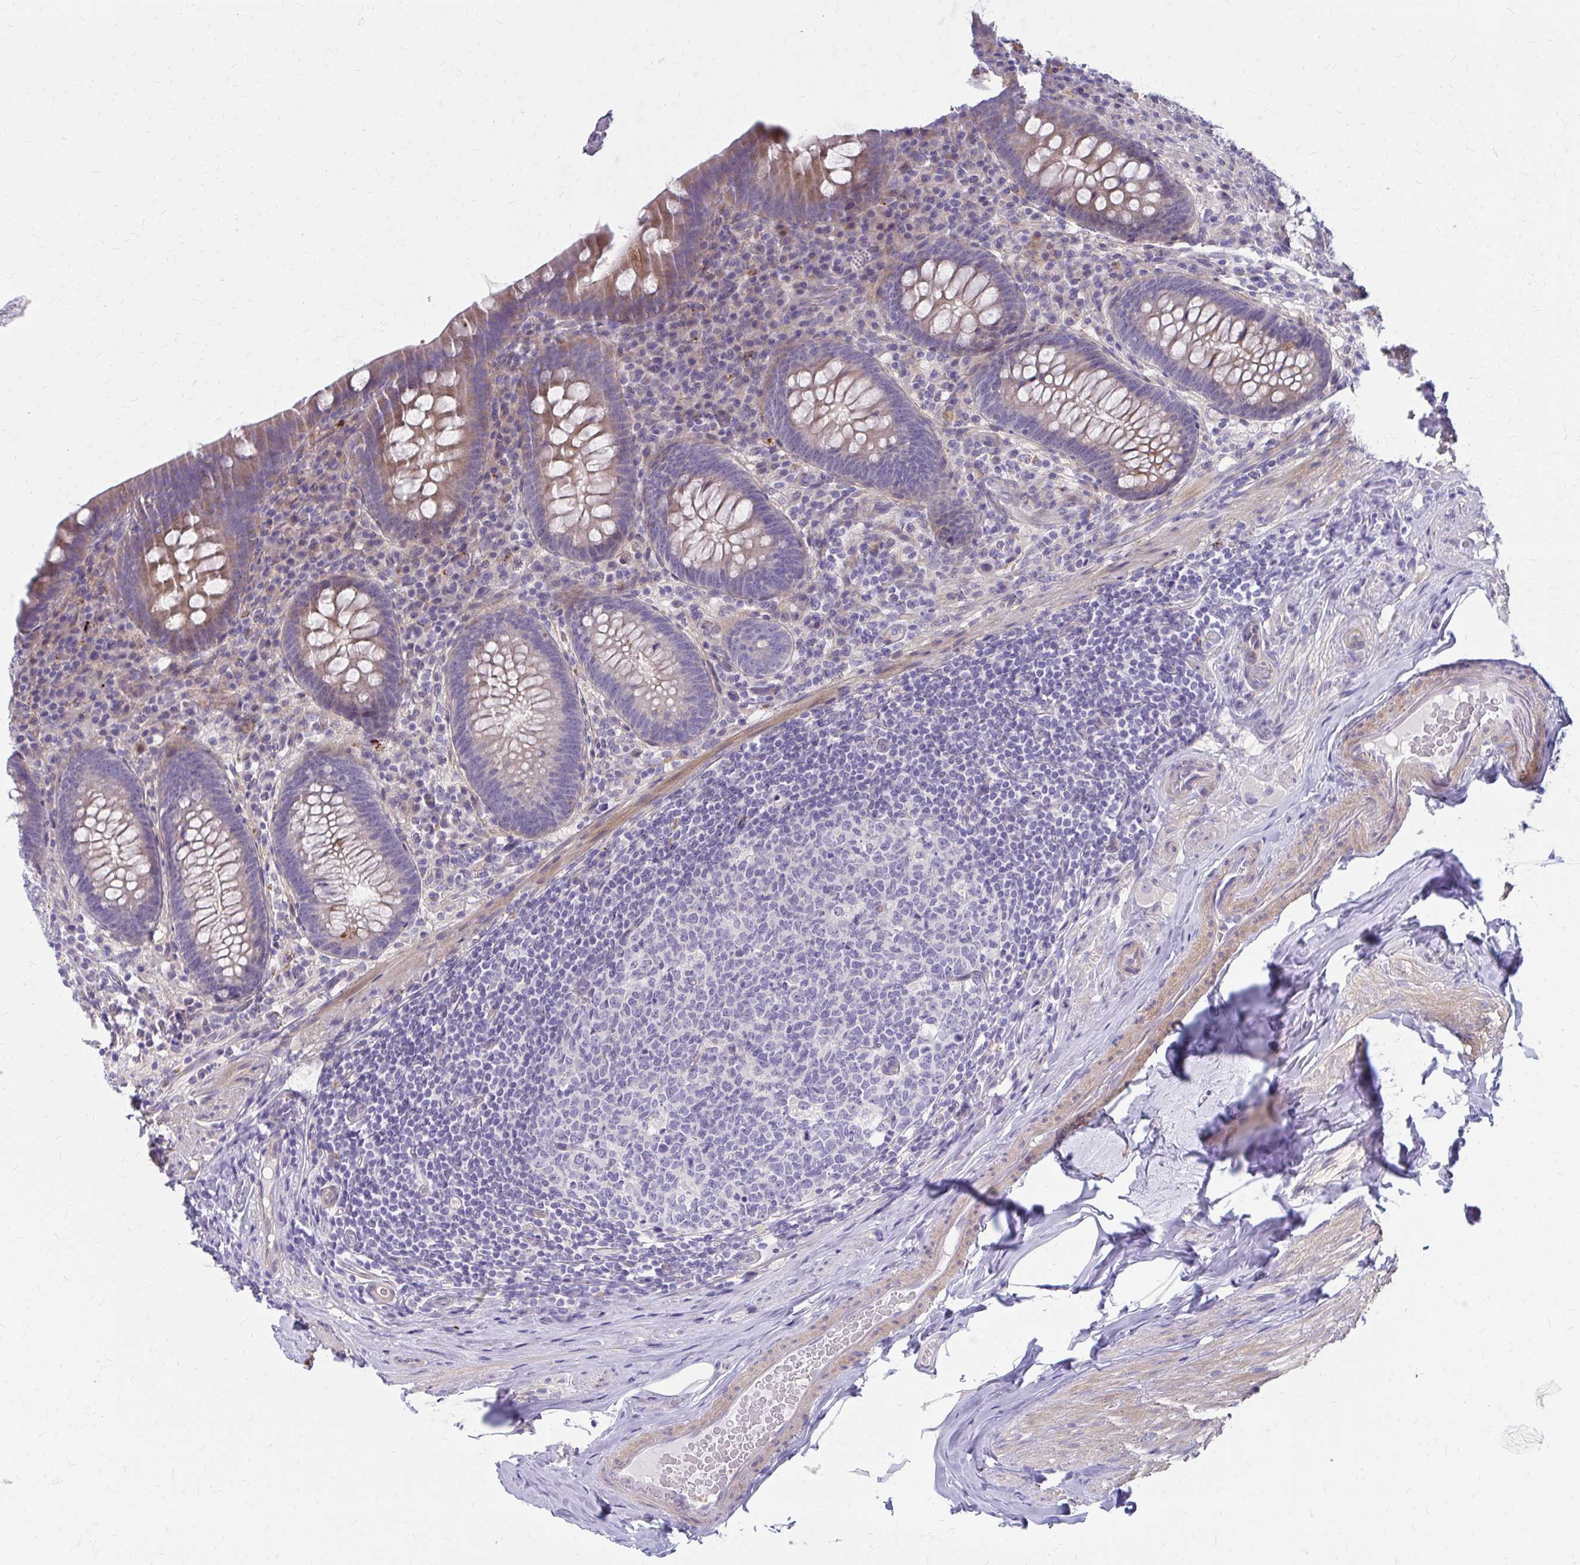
{"staining": {"intensity": "moderate", "quantity": "25%-75%", "location": "cytoplasmic/membranous"}, "tissue": "appendix", "cell_type": "Glandular cells", "image_type": "normal", "snomed": [{"axis": "morphology", "description": "Normal tissue, NOS"}, {"axis": "topography", "description": "Appendix"}], "caption": "Immunohistochemical staining of benign appendix exhibits moderate cytoplasmic/membranous protein expression in about 25%-75% of glandular cells.", "gene": "GLYATL2", "patient": {"sex": "male", "age": 71}}